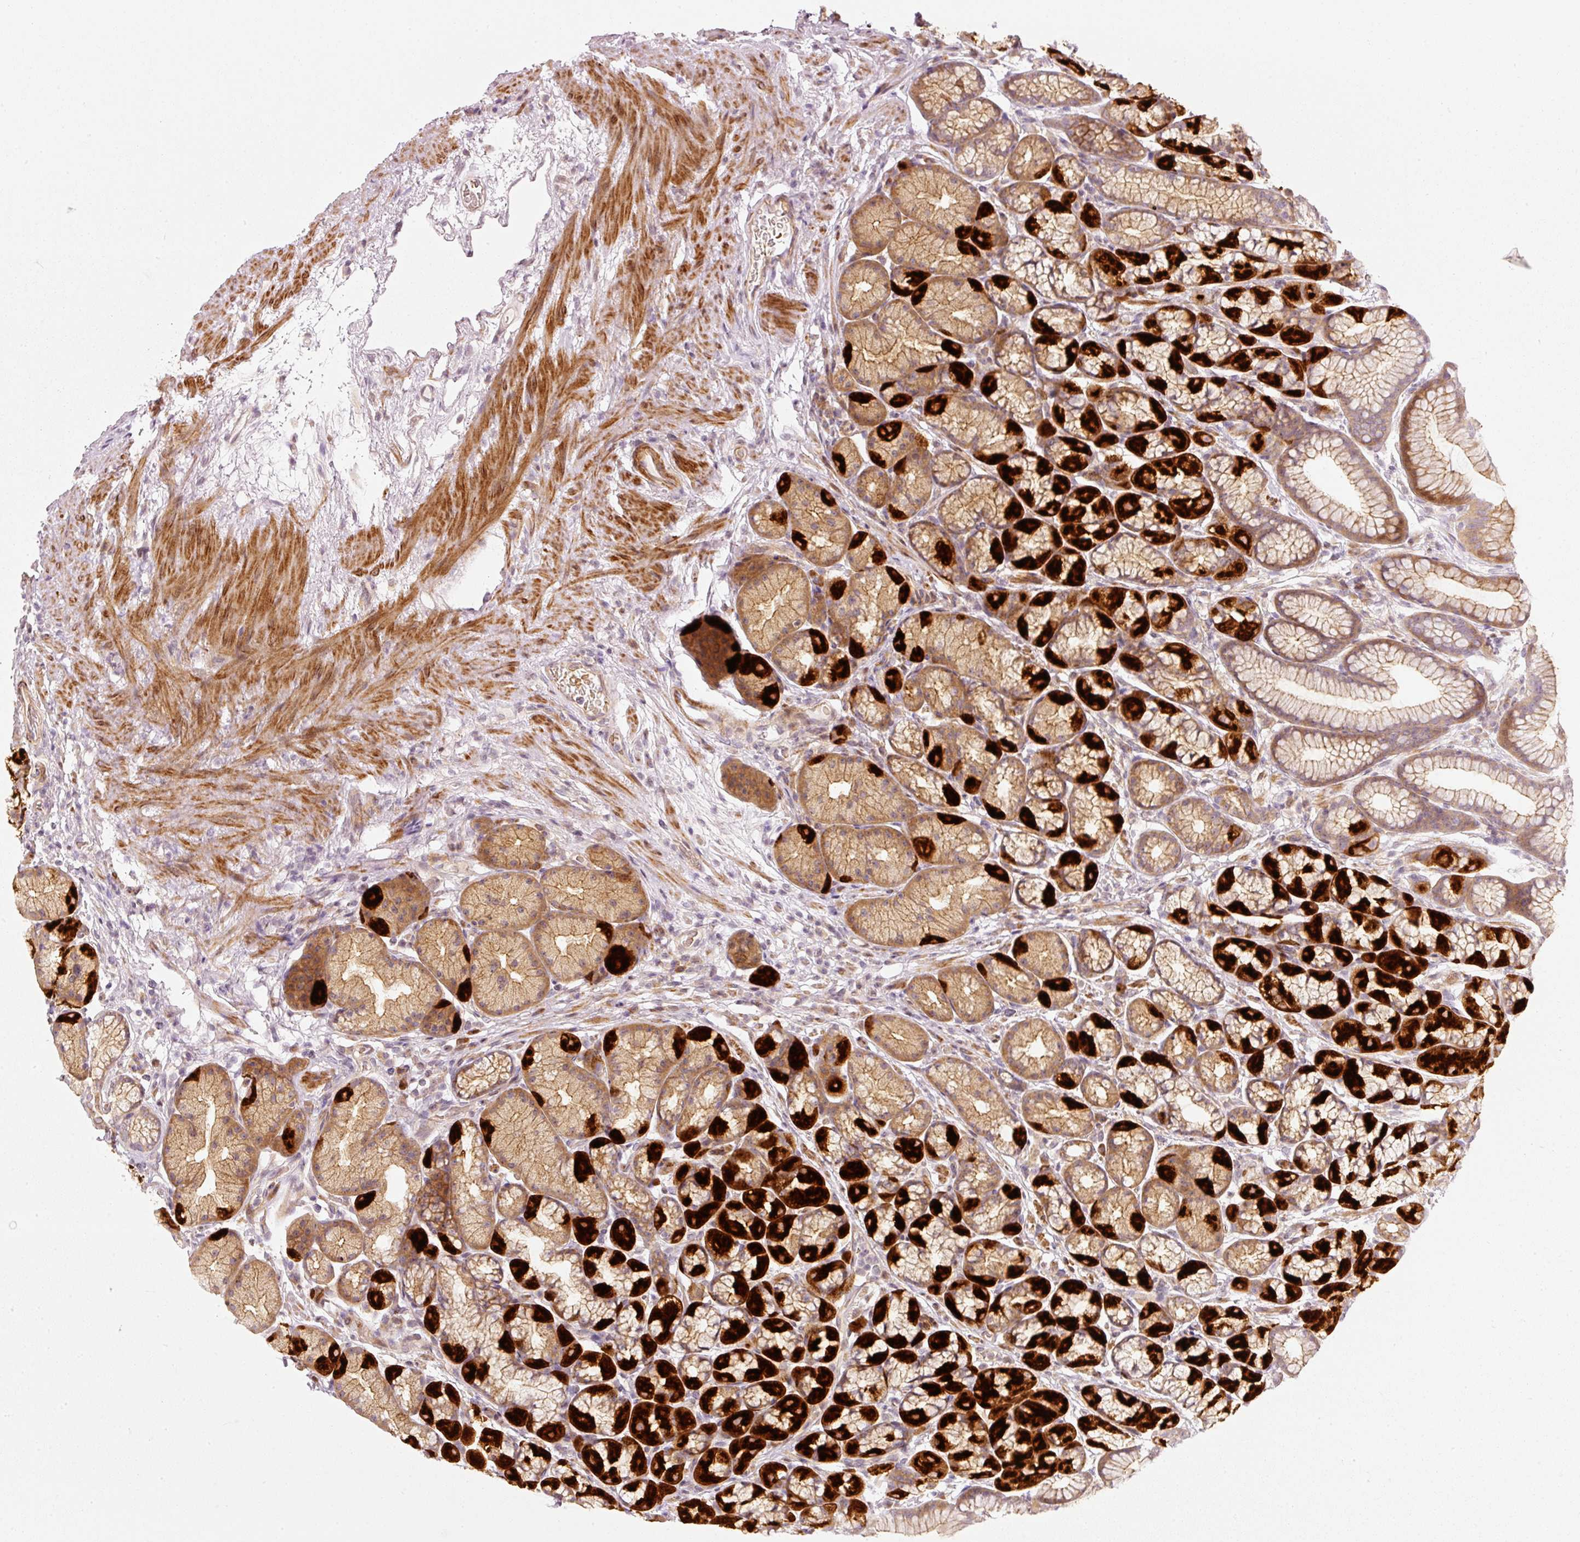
{"staining": {"intensity": "strong", "quantity": "25%-75%", "location": "cytoplasmic/membranous"}, "tissue": "stomach", "cell_type": "Glandular cells", "image_type": "normal", "snomed": [{"axis": "morphology", "description": "Normal tissue, NOS"}, {"axis": "topography", "description": "Stomach, lower"}], "caption": "Protein staining demonstrates strong cytoplasmic/membranous positivity in about 25%-75% of glandular cells in benign stomach. The protein of interest is shown in brown color, while the nuclei are stained blue.", "gene": "KCNQ1", "patient": {"sex": "male", "age": 67}}